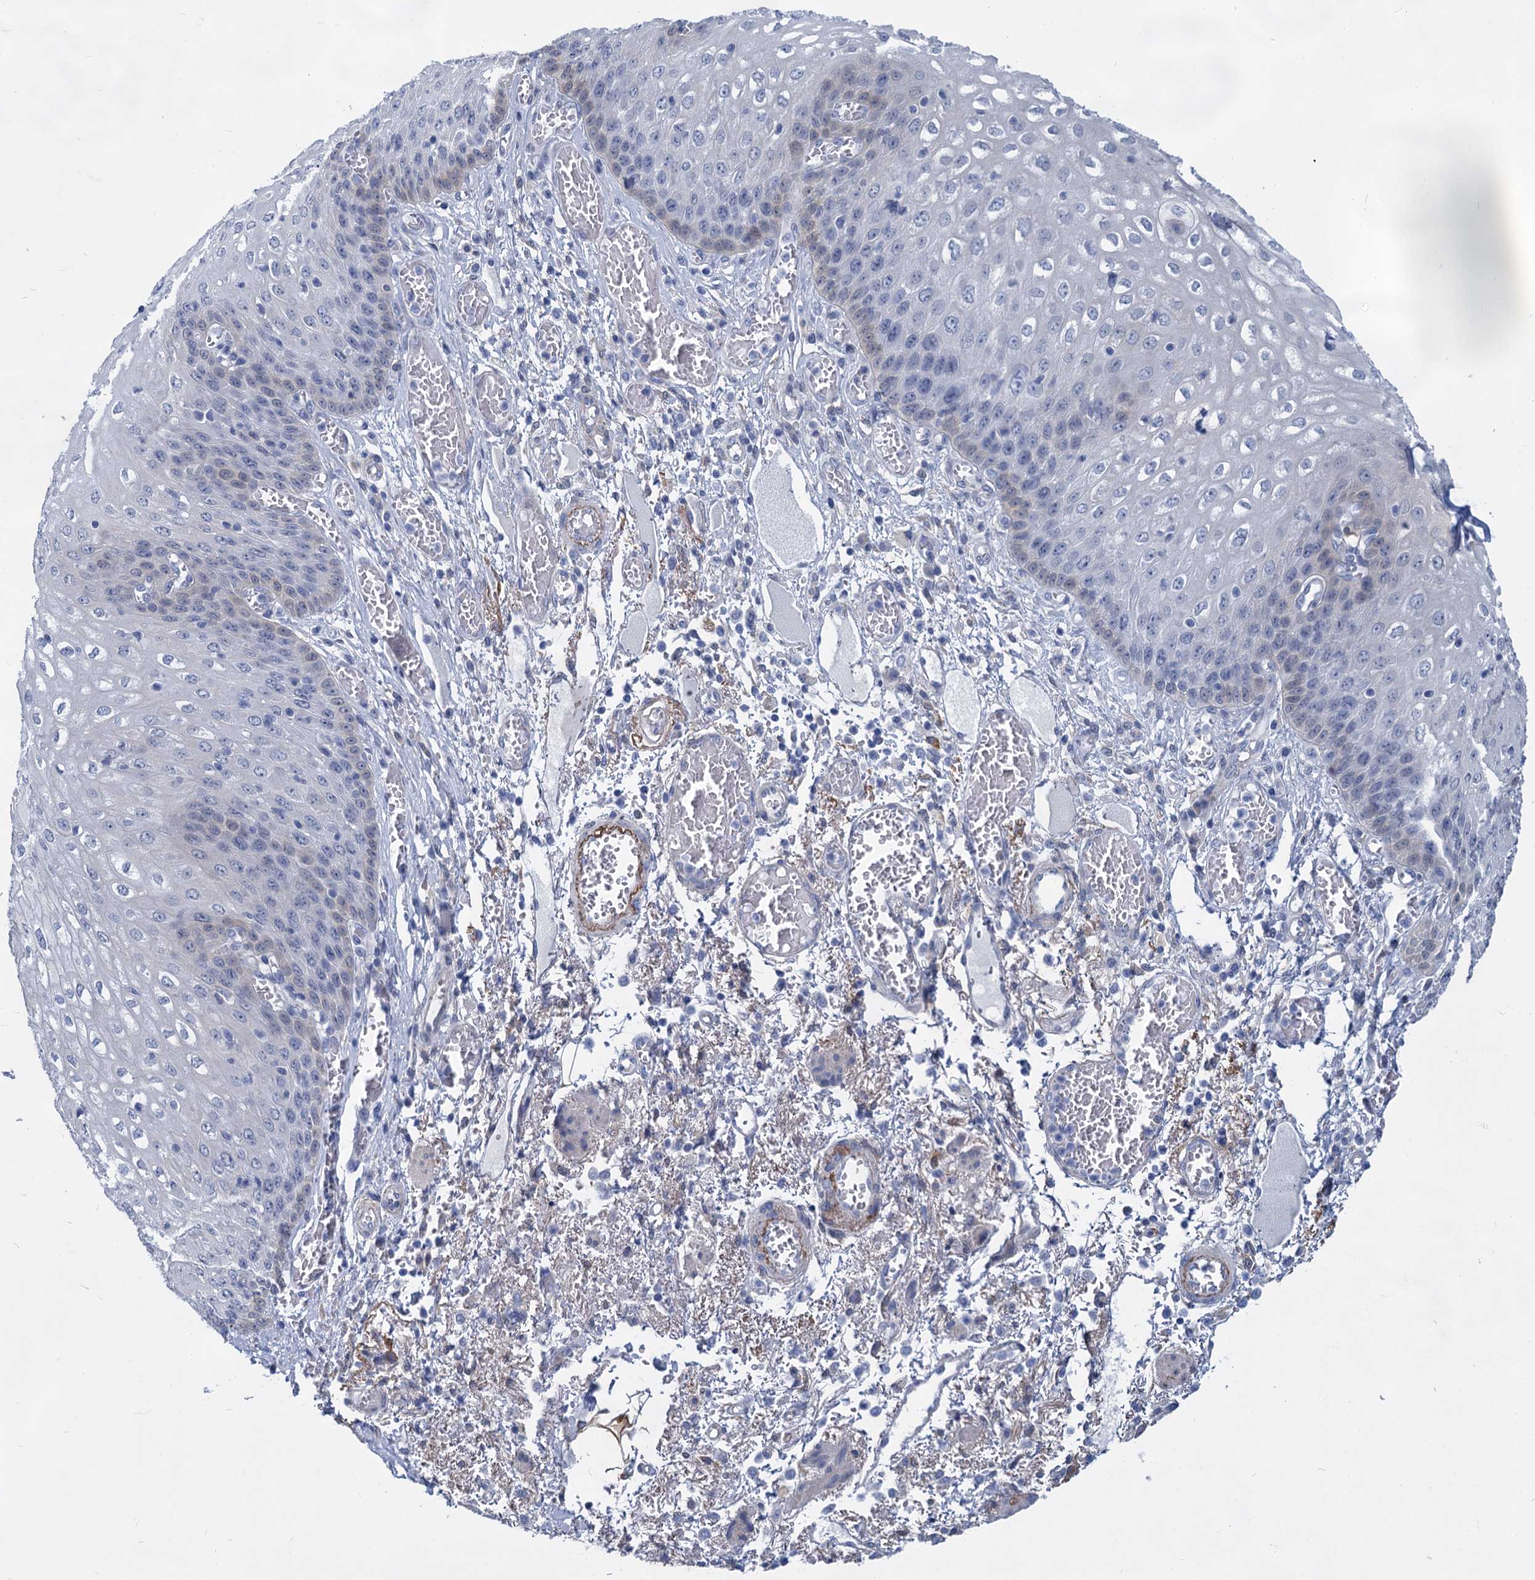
{"staining": {"intensity": "negative", "quantity": "none", "location": "none"}, "tissue": "esophagus", "cell_type": "Squamous epithelial cells", "image_type": "normal", "snomed": [{"axis": "morphology", "description": "Normal tissue, NOS"}, {"axis": "topography", "description": "Esophagus"}], "caption": "Esophagus stained for a protein using immunohistochemistry (IHC) displays no staining squamous epithelial cells.", "gene": "GSTM3", "patient": {"sex": "male", "age": 81}}